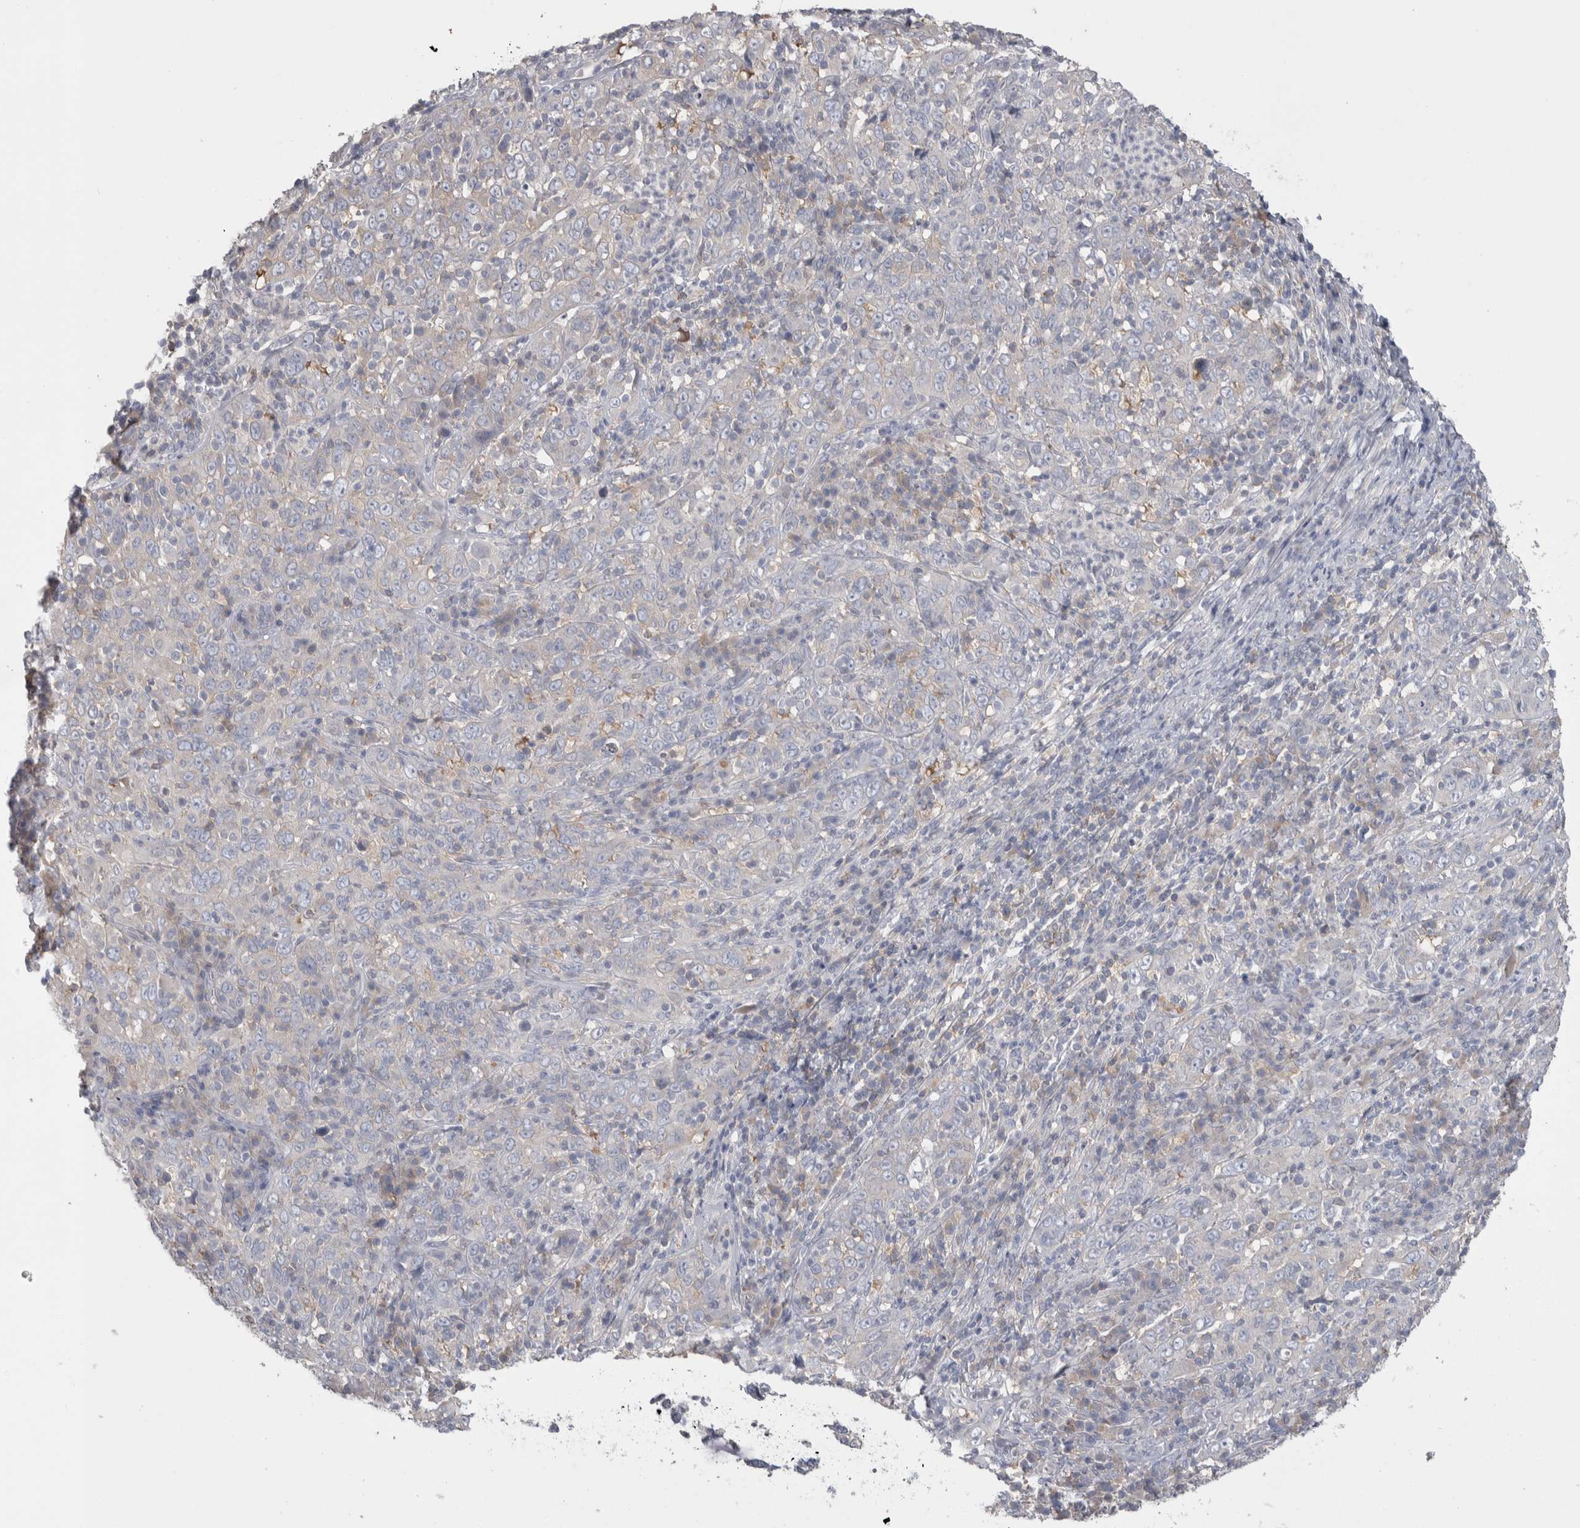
{"staining": {"intensity": "negative", "quantity": "none", "location": "none"}, "tissue": "cervical cancer", "cell_type": "Tumor cells", "image_type": "cancer", "snomed": [{"axis": "morphology", "description": "Squamous cell carcinoma, NOS"}, {"axis": "topography", "description": "Cervix"}], "caption": "Immunohistochemistry image of neoplastic tissue: cervical squamous cell carcinoma stained with DAB (3,3'-diaminobenzidine) reveals no significant protein positivity in tumor cells. The staining is performed using DAB brown chromogen with nuclei counter-stained in using hematoxylin.", "gene": "GPHN", "patient": {"sex": "female", "age": 46}}